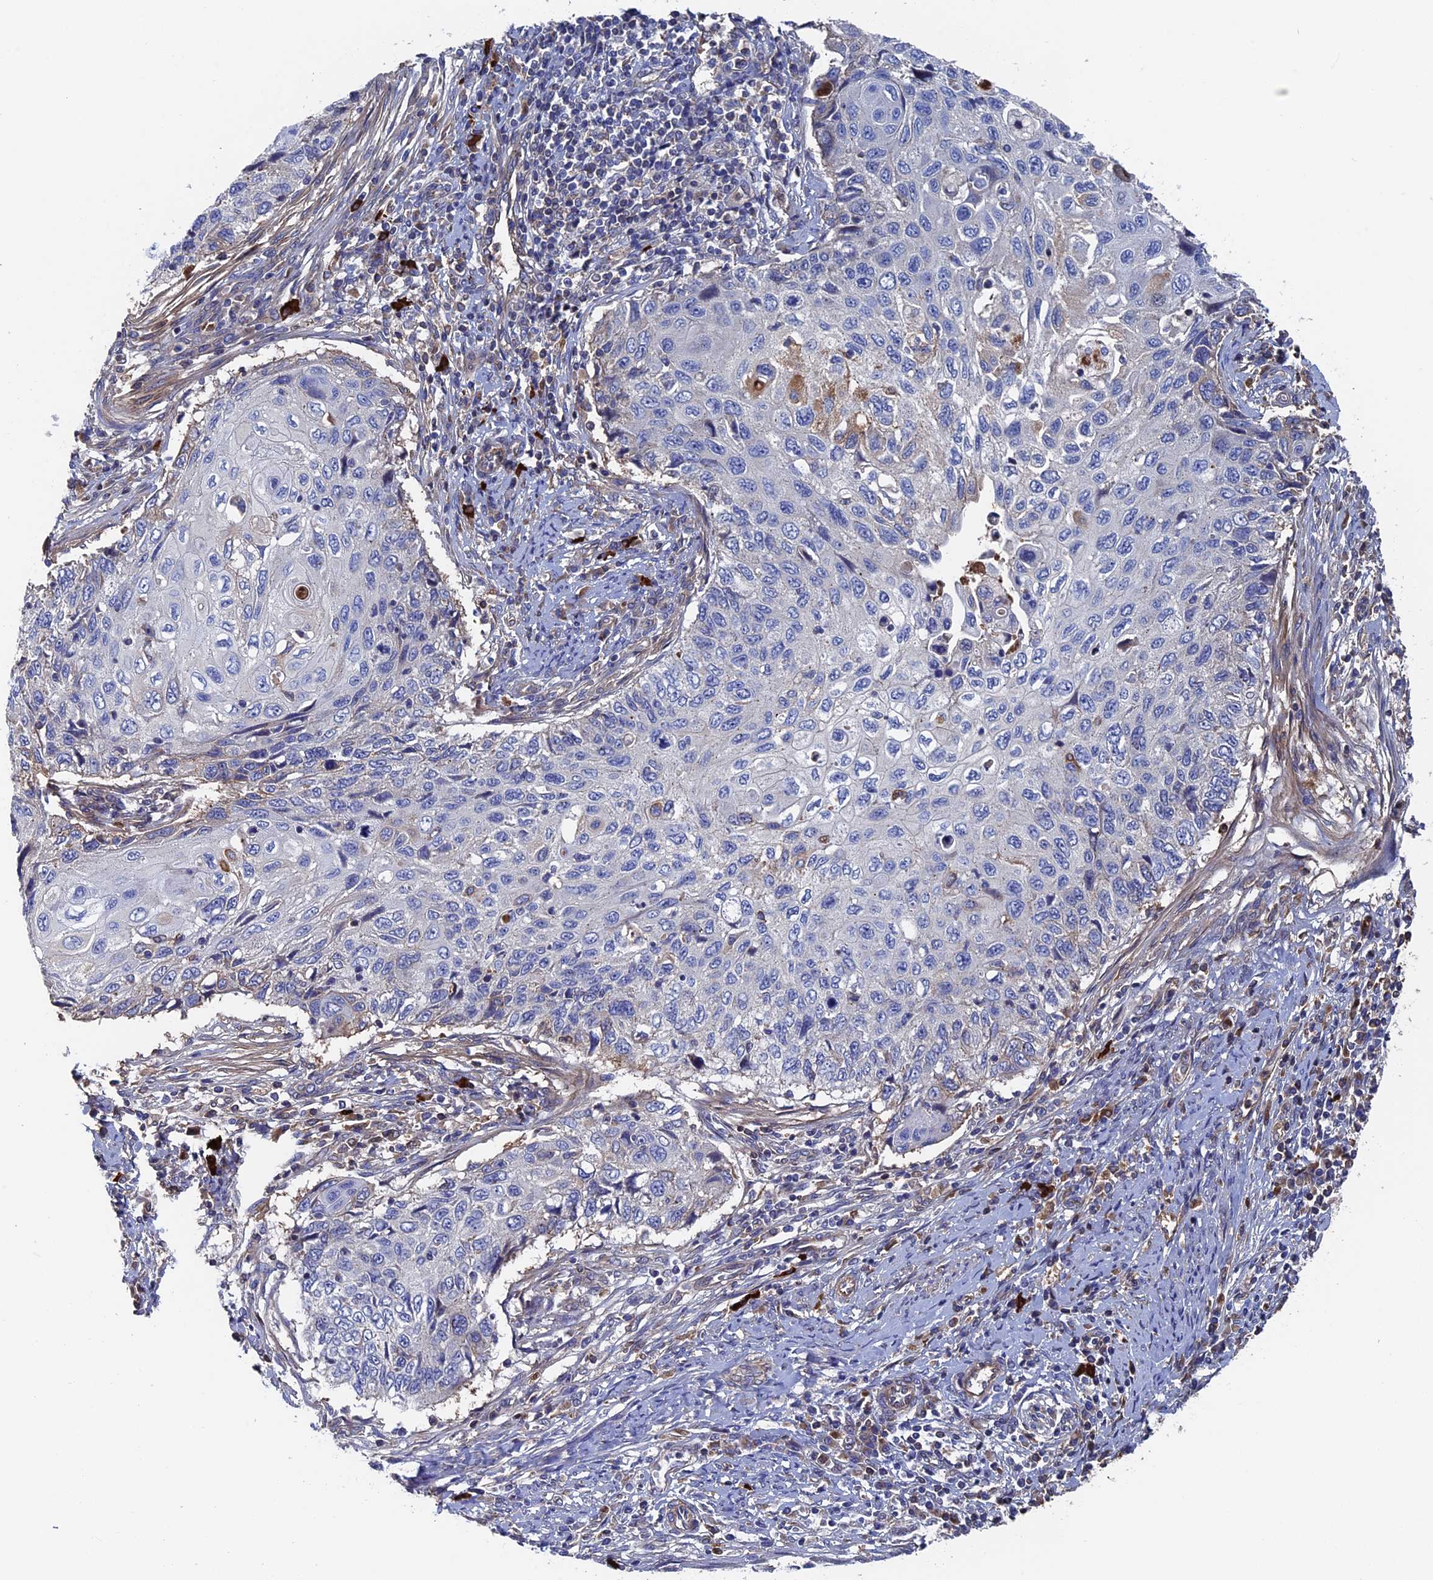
{"staining": {"intensity": "negative", "quantity": "none", "location": "none"}, "tissue": "cervical cancer", "cell_type": "Tumor cells", "image_type": "cancer", "snomed": [{"axis": "morphology", "description": "Squamous cell carcinoma, NOS"}, {"axis": "topography", "description": "Cervix"}], "caption": "This micrograph is of squamous cell carcinoma (cervical) stained with IHC to label a protein in brown with the nuclei are counter-stained blue. There is no positivity in tumor cells.", "gene": "RPUSD1", "patient": {"sex": "female", "age": 70}}